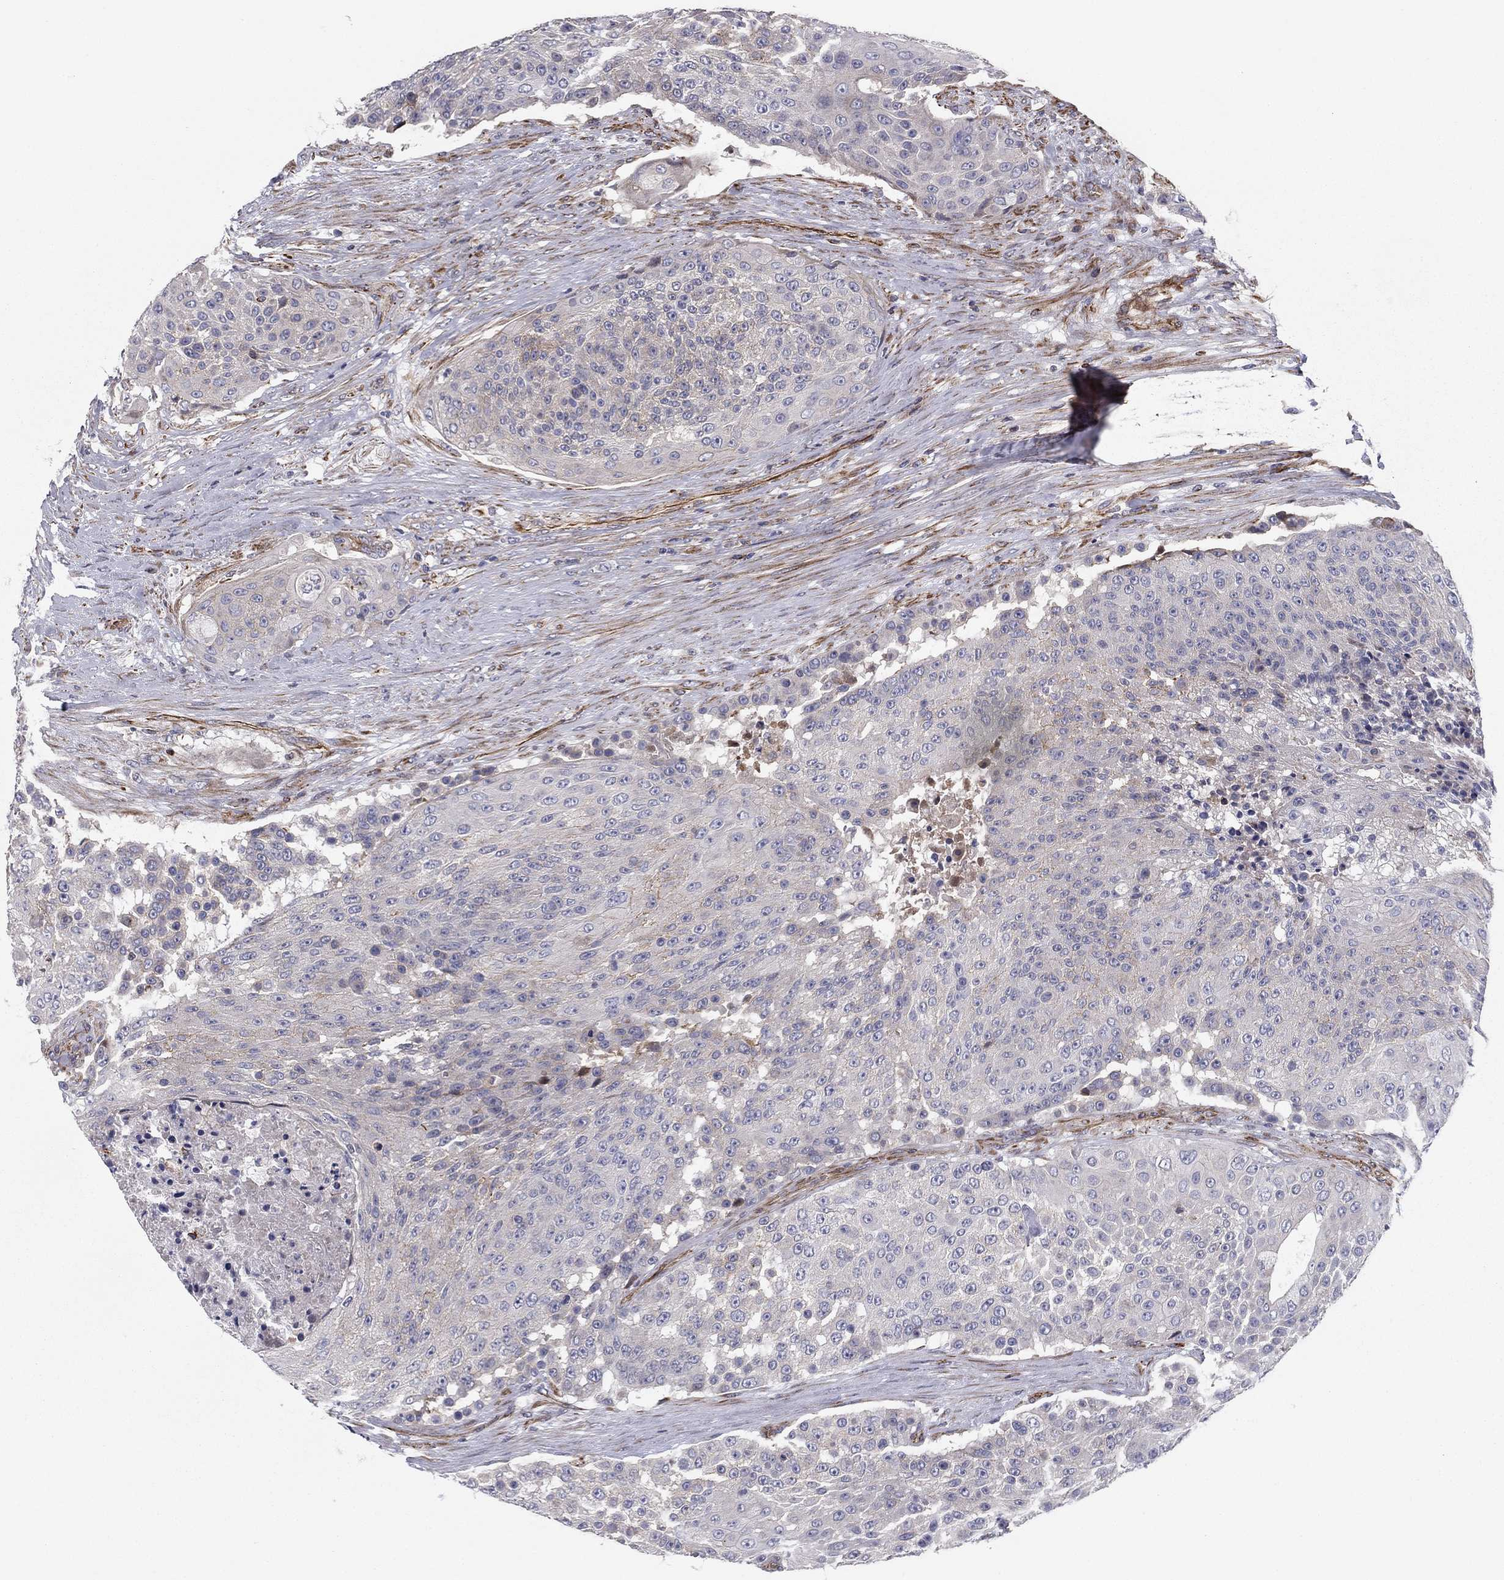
{"staining": {"intensity": "negative", "quantity": "none", "location": "none"}, "tissue": "urothelial cancer", "cell_type": "Tumor cells", "image_type": "cancer", "snomed": [{"axis": "morphology", "description": "Urothelial carcinoma, High grade"}, {"axis": "topography", "description": "Urinary bladder"}], "caption": "Photomicrograph shows no significant protein positivity in tumor cells of urothelial cancer.", "gene": "CLSTN1", "patient": {"sex": "female", "age": 63}}